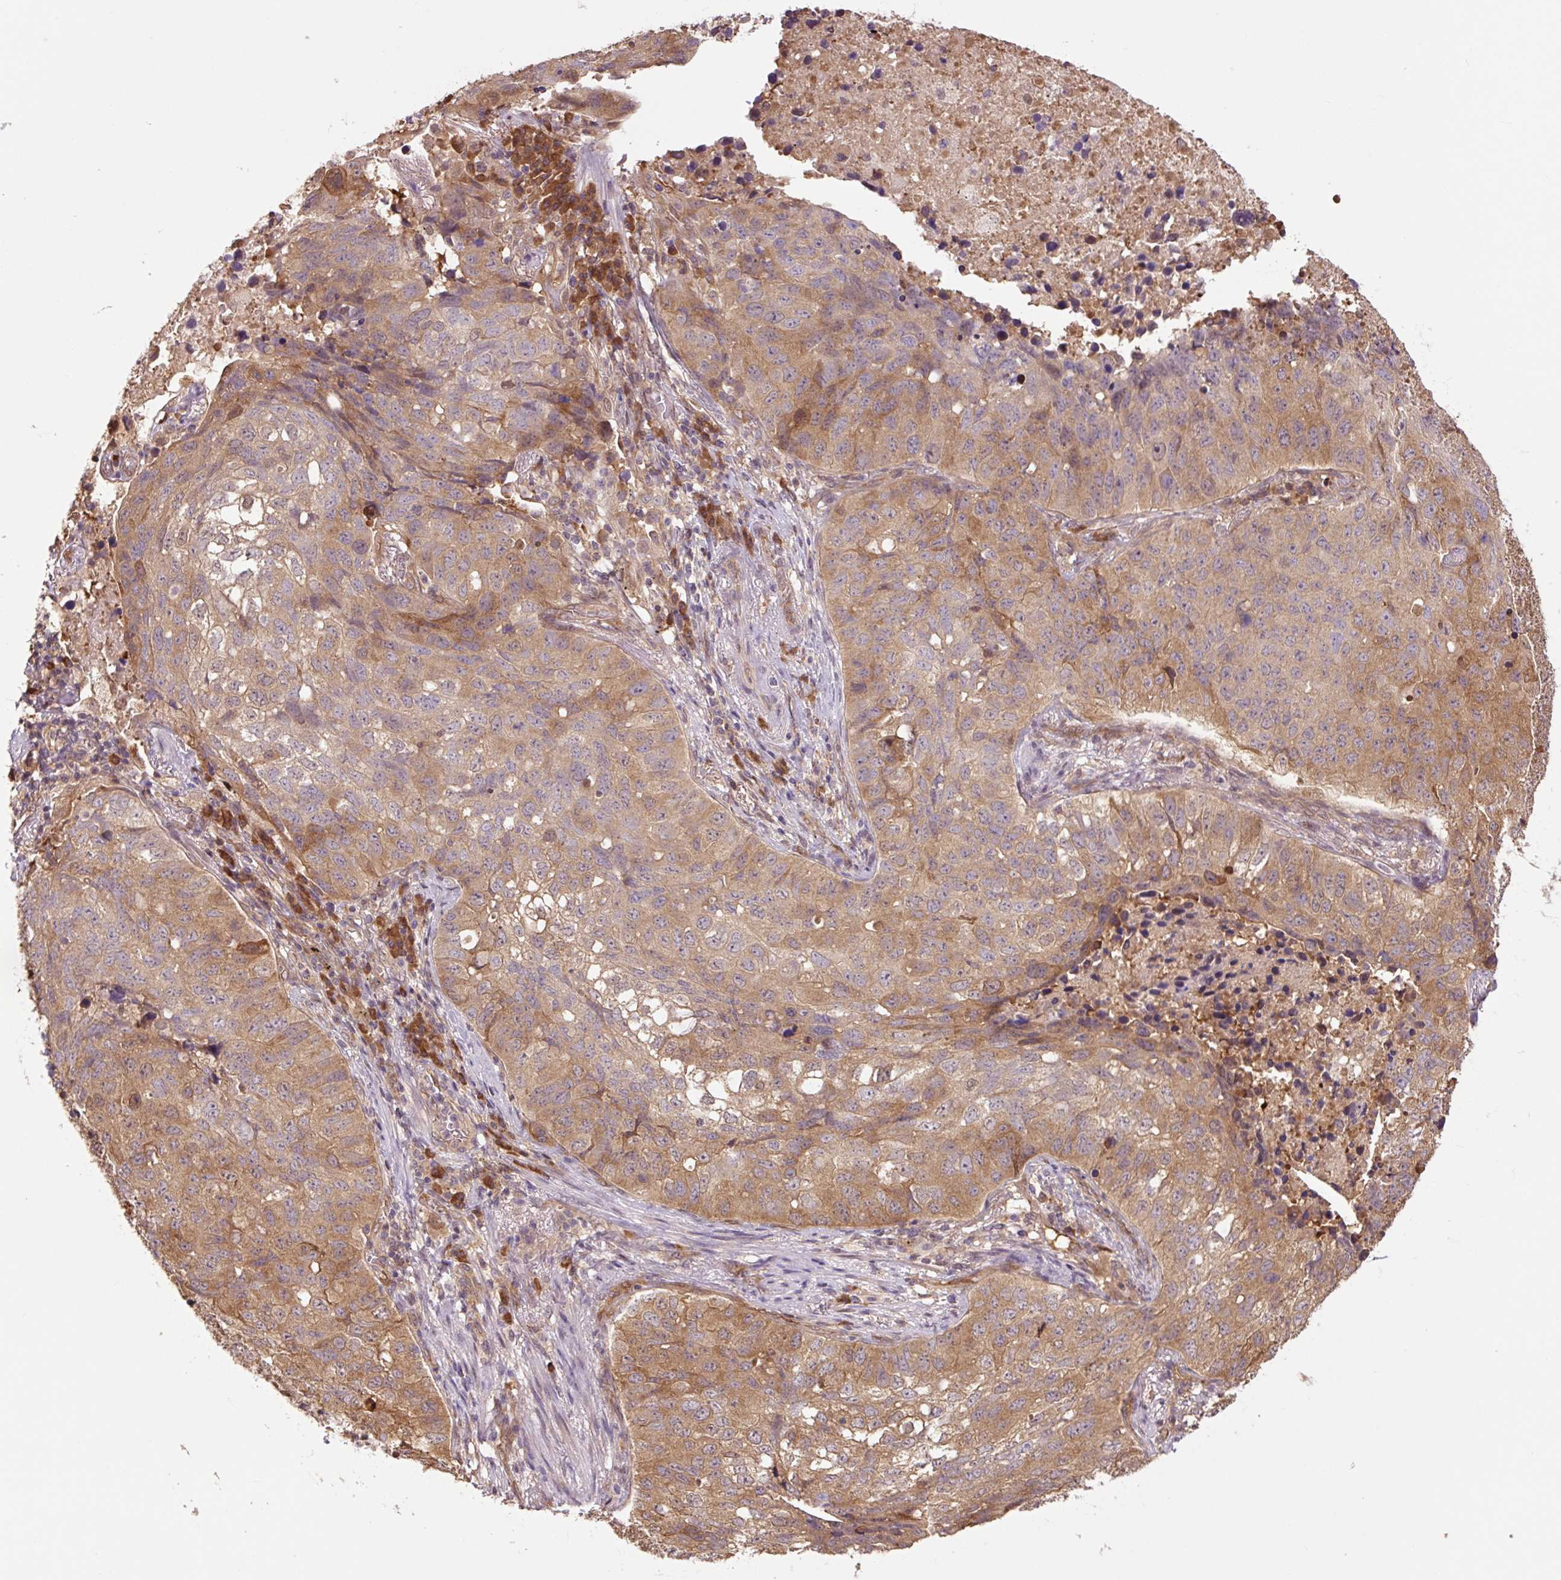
{"staining": {"intensity": "moderate", "quantity": "25%-75%", "location": "cytoplasmic/membranous"}, "tissue": "lung cancer", "cell_type": "Tumor cells", "image_type": "cancer", "snomed": [{"axis": "morphology", "description": "Squamous cell carcinoma, NOS"}, {"axis": "topography", "description": "Lung"}], "caption": "A brown stain labels moderate cytoplasmic/membranous positivity of a protein in lung squamous cell carcinoma tumor cells.", "gene": "TPT1", "patient": {"sex": "male", "age": 60}}